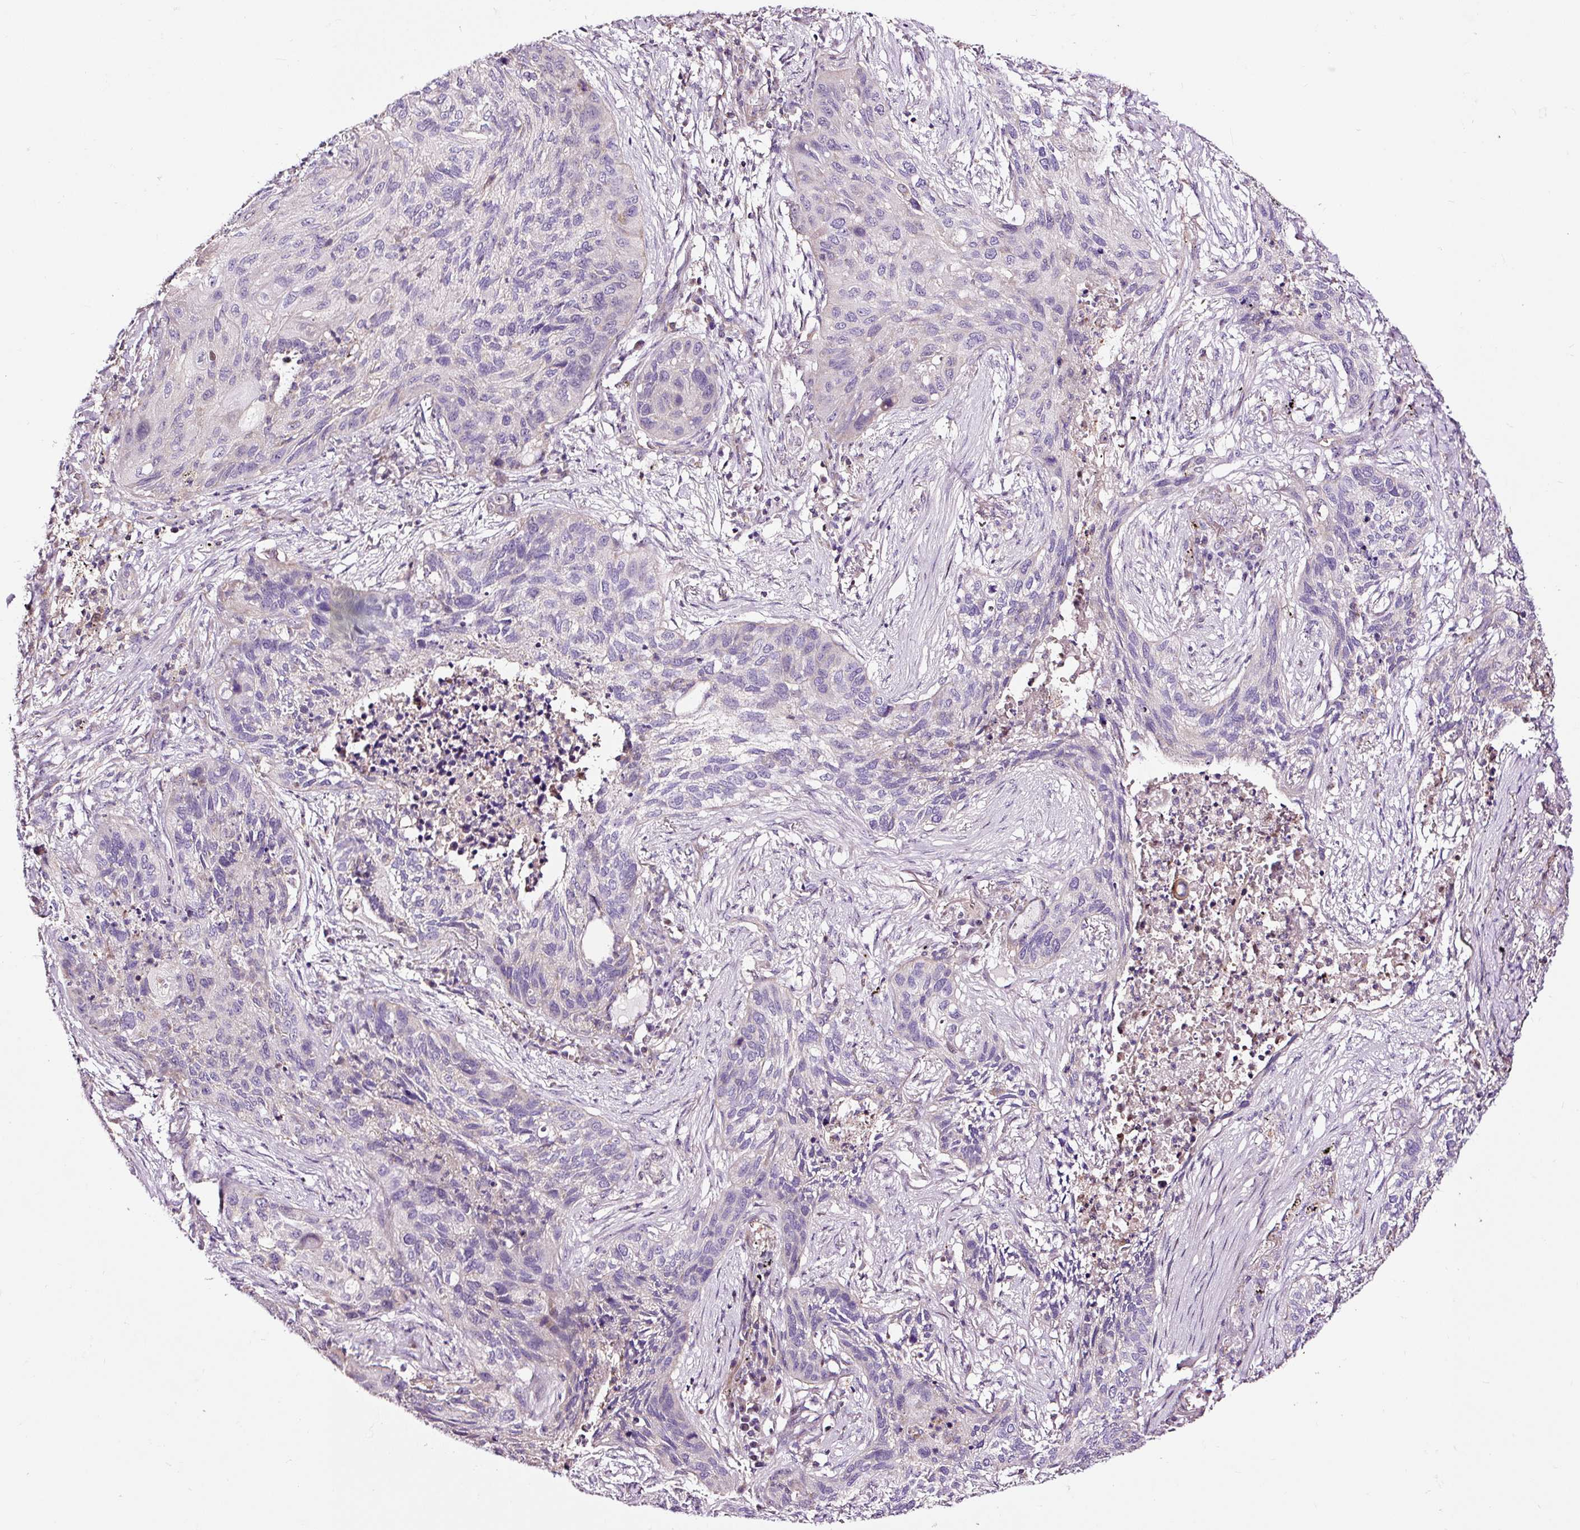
{"staining": {"intensity": "negative", "quantity": "none", "location": "none"}, "tissue": "lung cancer", "cell_type": "Tumor cells", "image_type": "cancer", "snomed": [{"axis": "morphology", "description": "Squamous cell carcinoma, NOS"}, {"axis": "topography", "description": "Lung"}], "caption": "The immunohistochemistry image has no significant positivity in tumor cells of lung cancer (squamous cell carcinoma) tissue.", "gene": "BOLA3", "patient": {"sex": "female", "age": 63}}